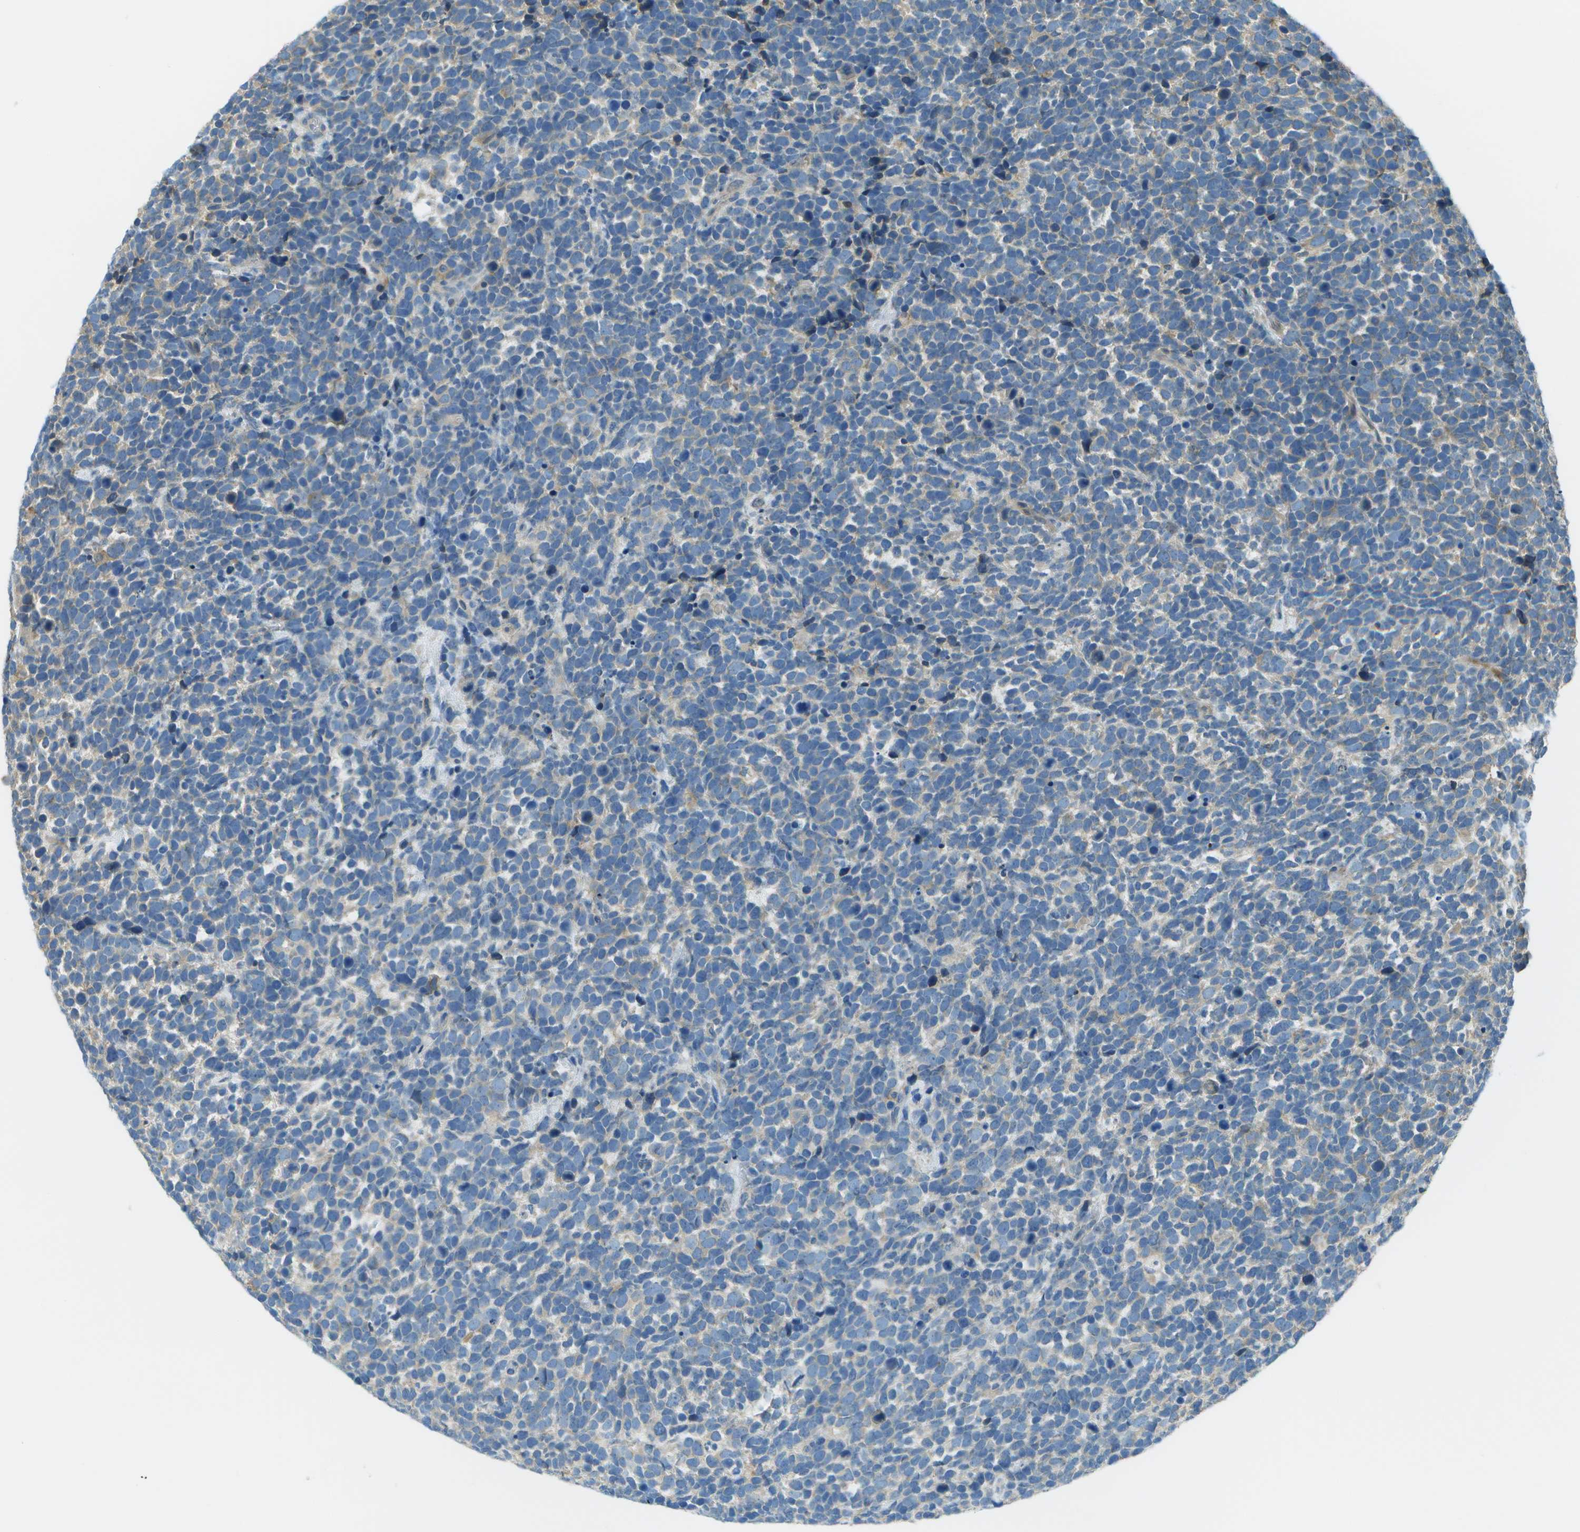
{"staining": {"intensity": "negative", "quantity": "none", "location": "none"}, "tissue": "urothelial cancer", "cell_type": "Tumor cells", "image_type": "cancer", "snomed": [{"axis": "morphology", "description": "Urothelial carcinoma, High grade"}, {"axis": "topography", "description": "Urinary bladder"}], "caption": "Immunohistochemistry micrograph of human urothelial cancer stained for a protein (brown), which shows no staining in tumor cells.", "gene": "LRRC66", "patient": {"sex": "female", "age": 82}}